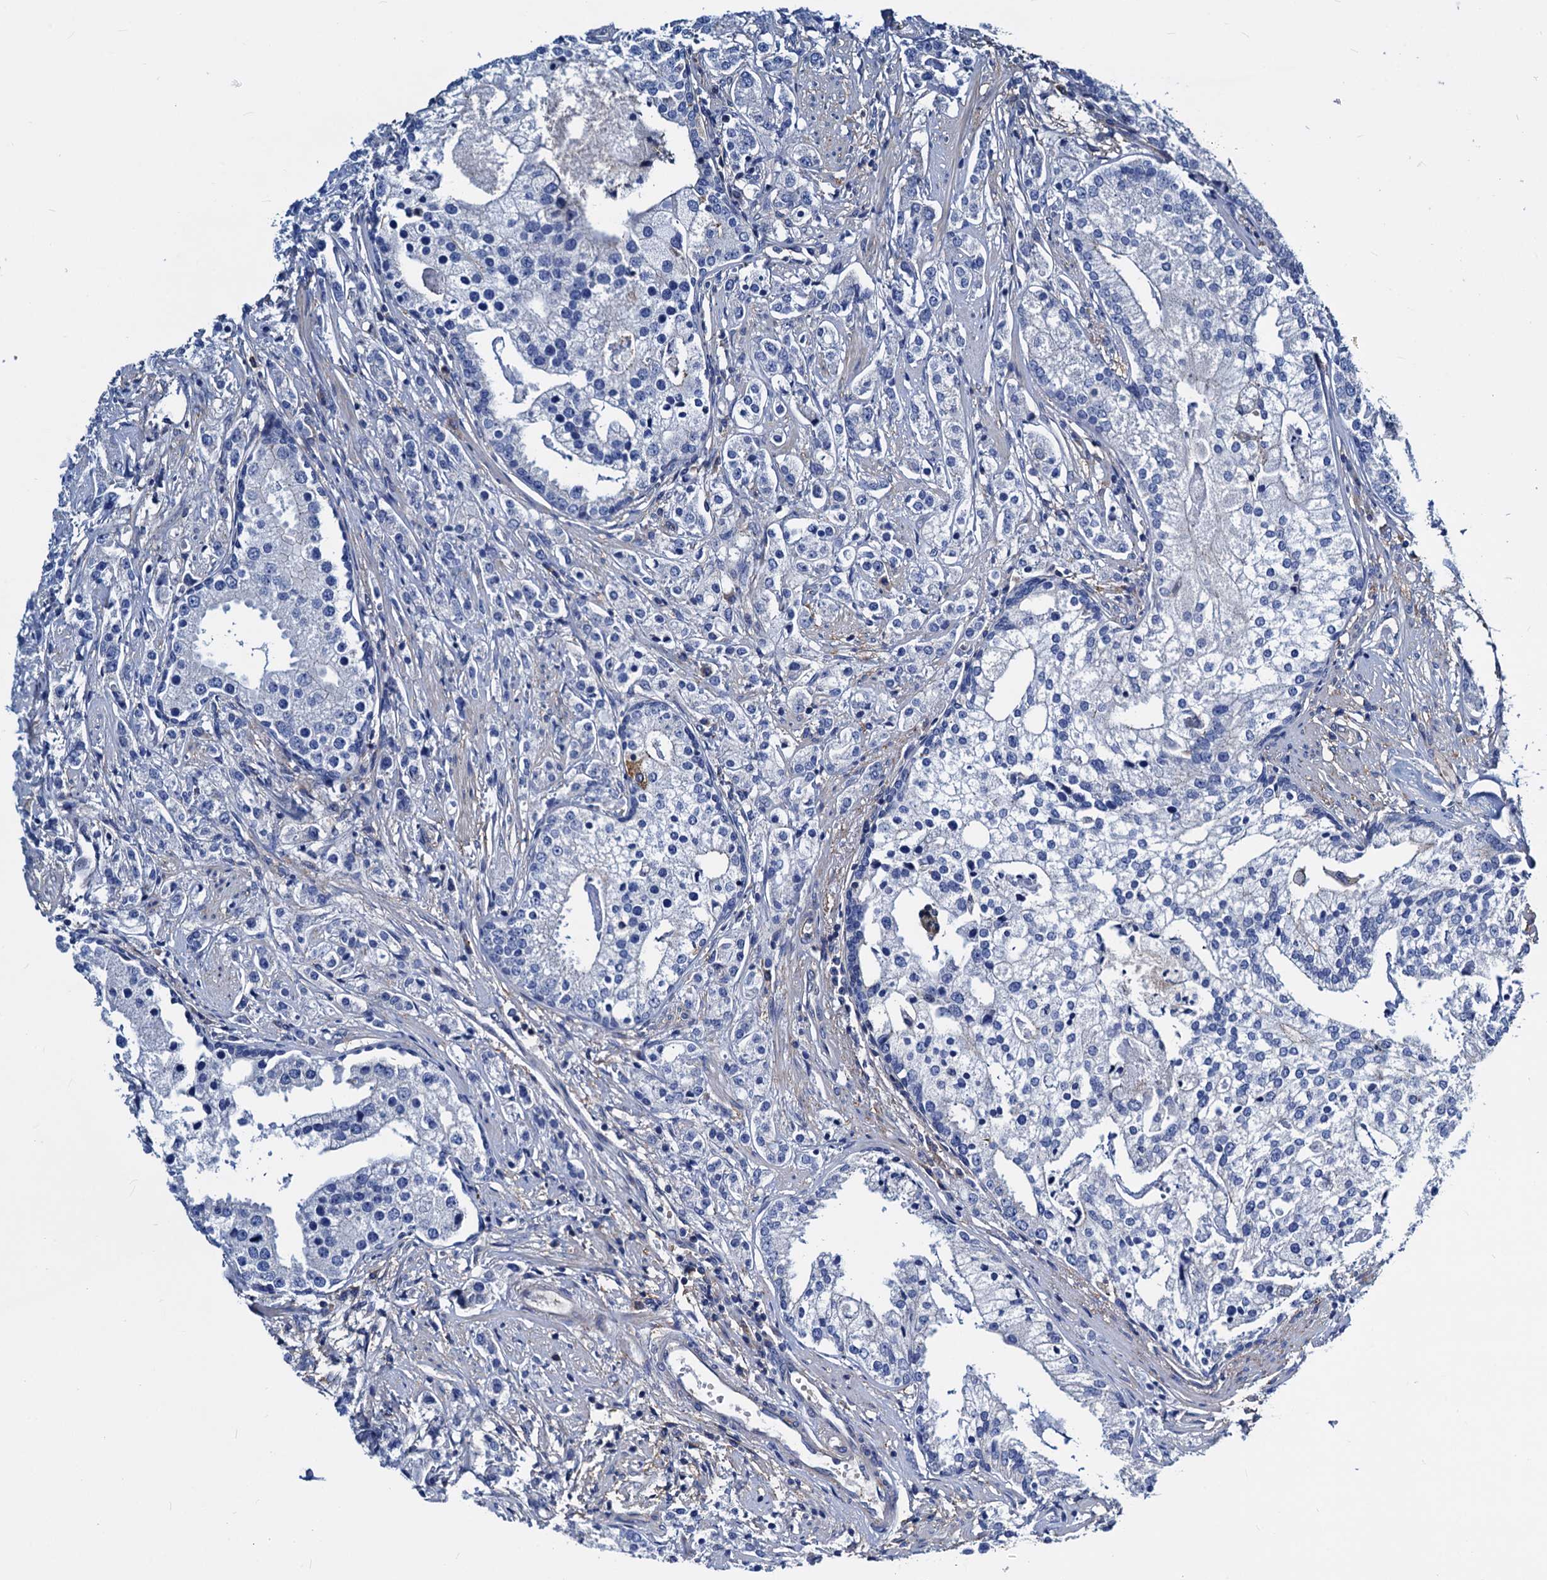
{"staining": {"intensity": "negative", "quantity": "none", "location": "none"}, "tissue": "prostate cancer", "cell_type": "Tumor cells", "image_type": "cancer", "snomed": [{"axis": "morphology", "description": "Adenocarcinoma, High grade"}, {"axis": "topography", "description": "Prostate"}], "caption": "Prostate cancer (adenocarcinoma (high-grade)) stained for a protein using IHC demonstrates no staining tumor cells.", "gene": "GCOM1", "patient": {"sex": "male", "age": 69}}